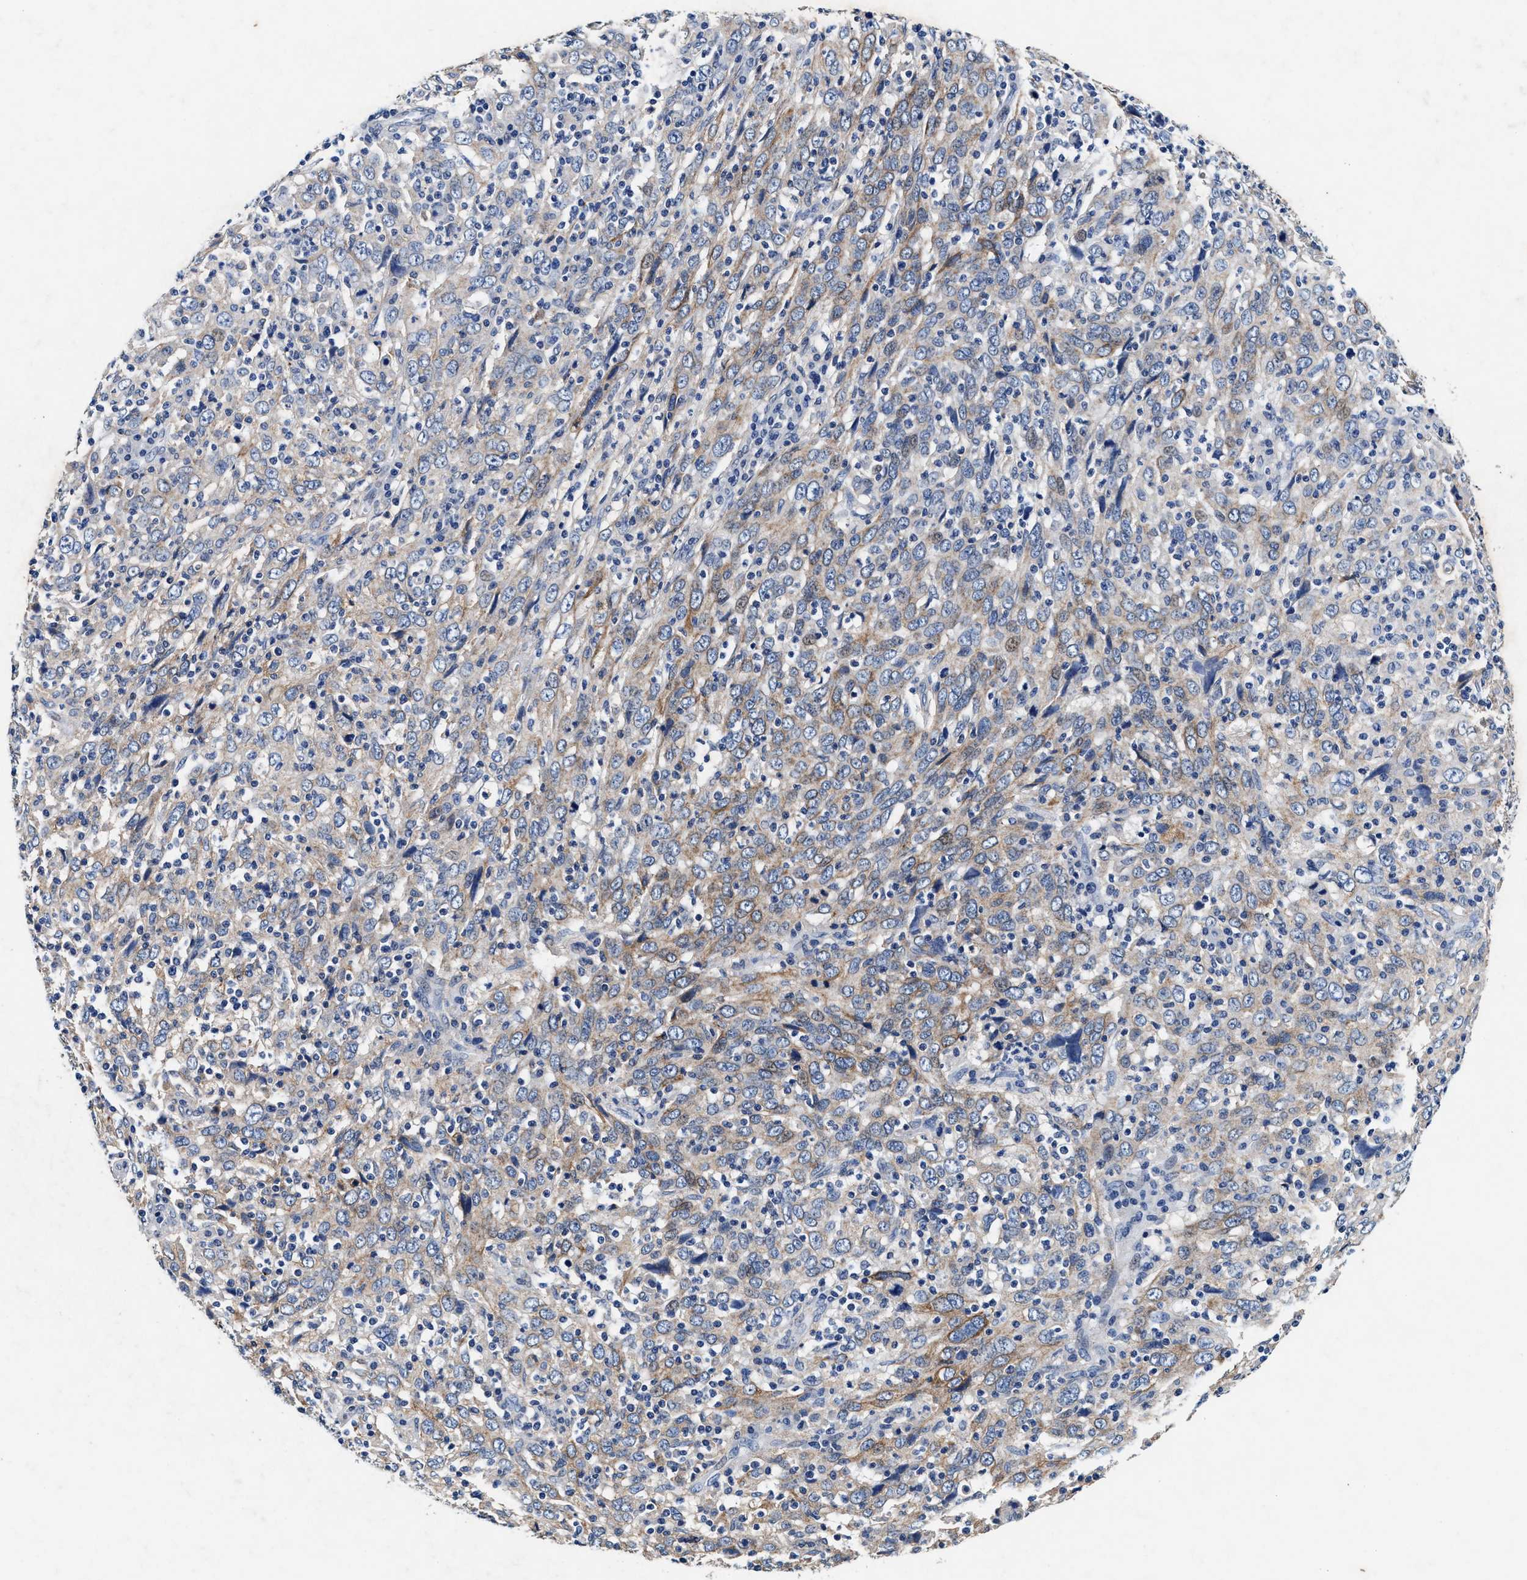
{"staining": {"intensity": "weak", "quantity": "25%-75%", "location": "cytoplasmic/membranous"}, "tissue": "cervical cancer", "cell_type": "Tumor cells", "image_type": "cancer", "snomed": [{"axis": "morphology", "description": "Squamous cell carcinoma, NOS"}, {"axis": "topography", "description": "Cervix"}], "caption": "Human cervical cancer (squamous cell carcinoma) stained with a protein marker reveals weak staining in tumor cells.", "gene": "SLC8A1", "patient": {"sex": "female", "age": 46}}